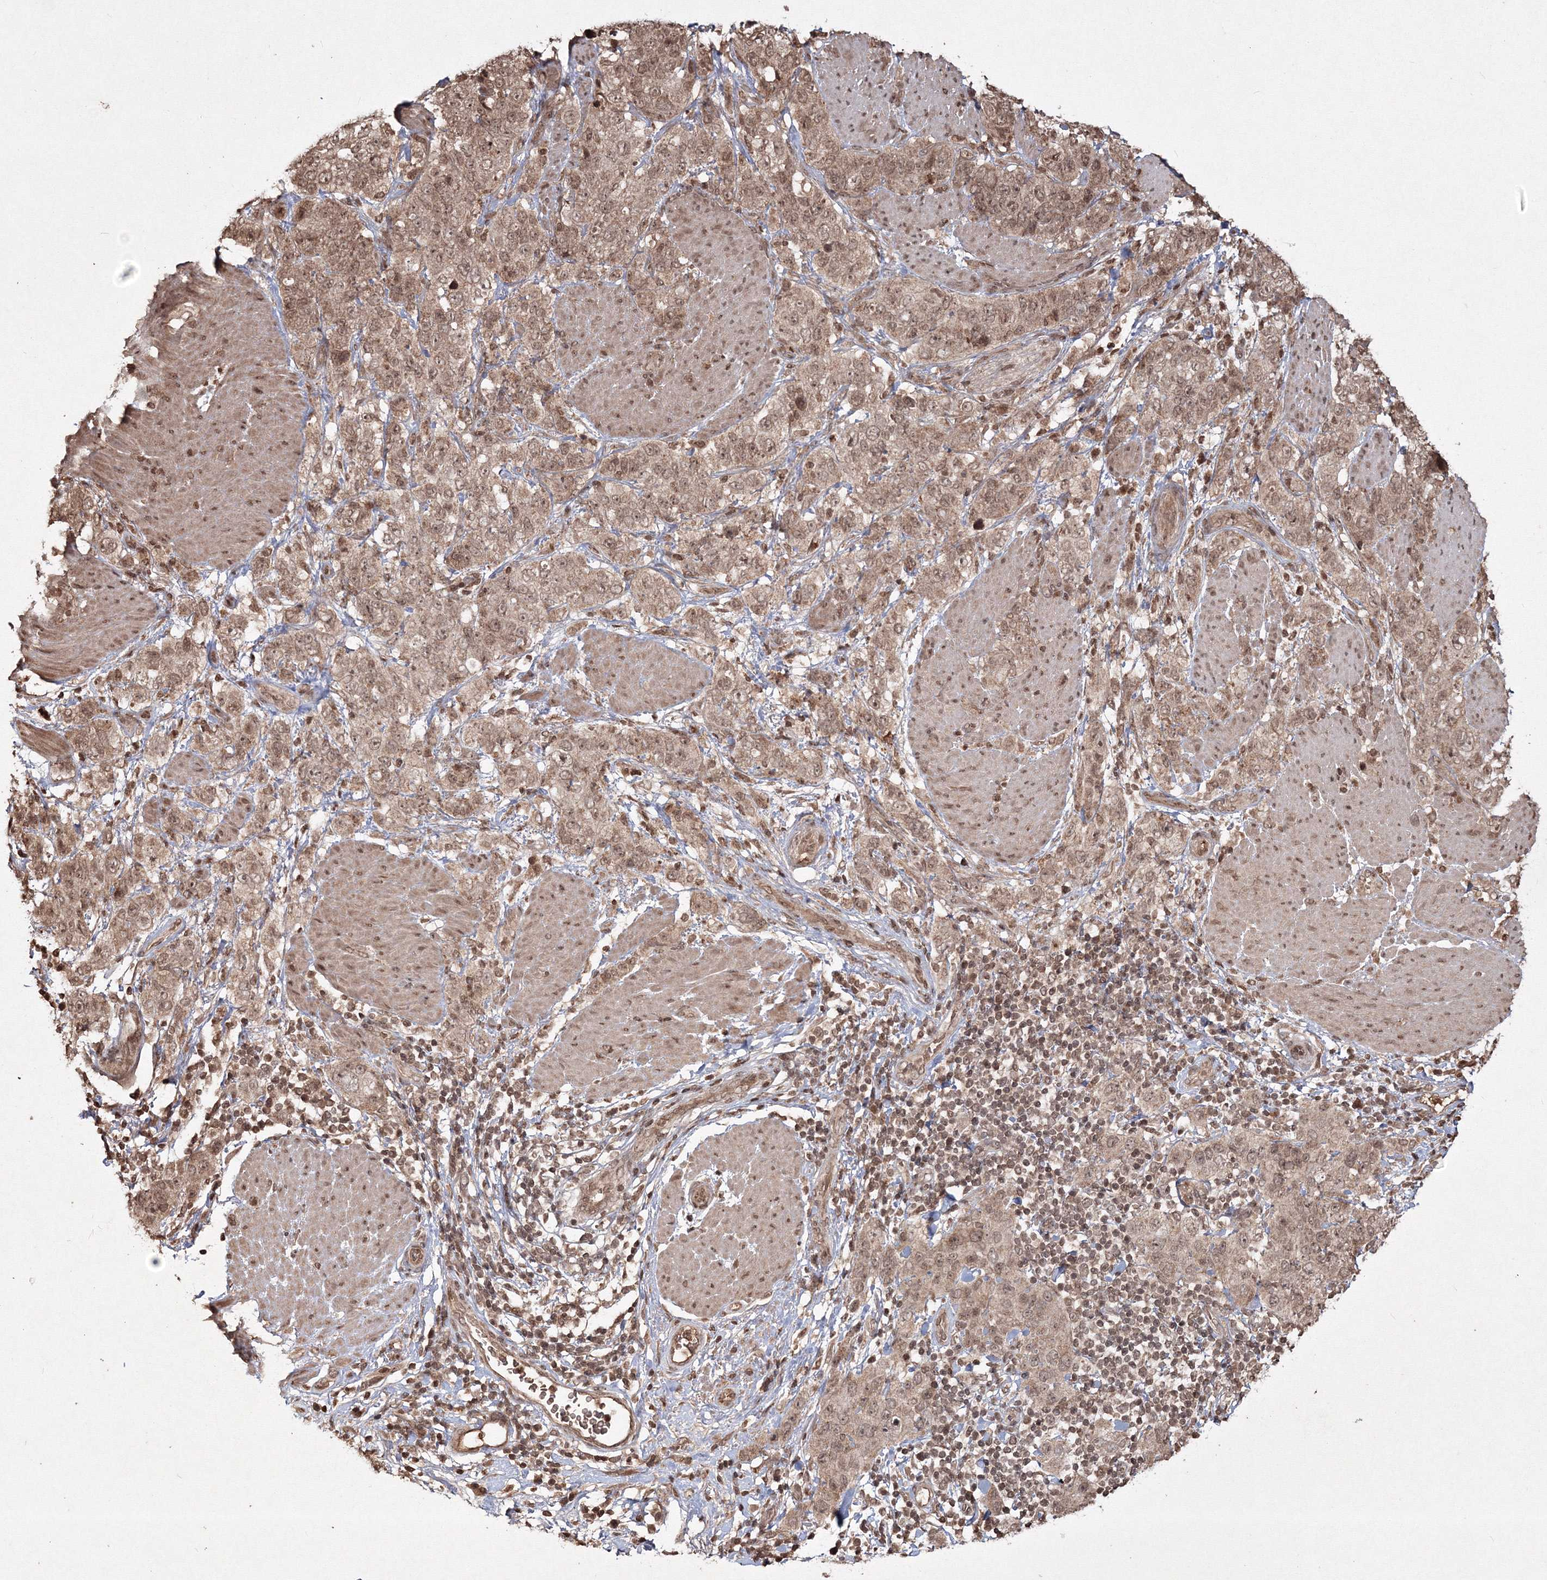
{"staining": {"intensity": "moderate", "quantity": ">75%", "location": "cytoplasmic/membranous,nuclear"}, "tissue": "stomach cancer", "cell_type": "Tumor cells", "image_type": "cancer", "snomed": [{"axis": "morphology", "description": "Adenocarcinoma, NOS"}, {"axis": "topography", "description": "Stomach"}], "caption": "Immunohistochemistry histopathology image of stomach adenocarcinoma stained for a protein (brown), which shows medium levels of moderate cytoplasmic/membranous and nuclear staining in about >75% of tumor cells.", "gene": "PEX13", "patient": {"sex": "male", "age": 48}}